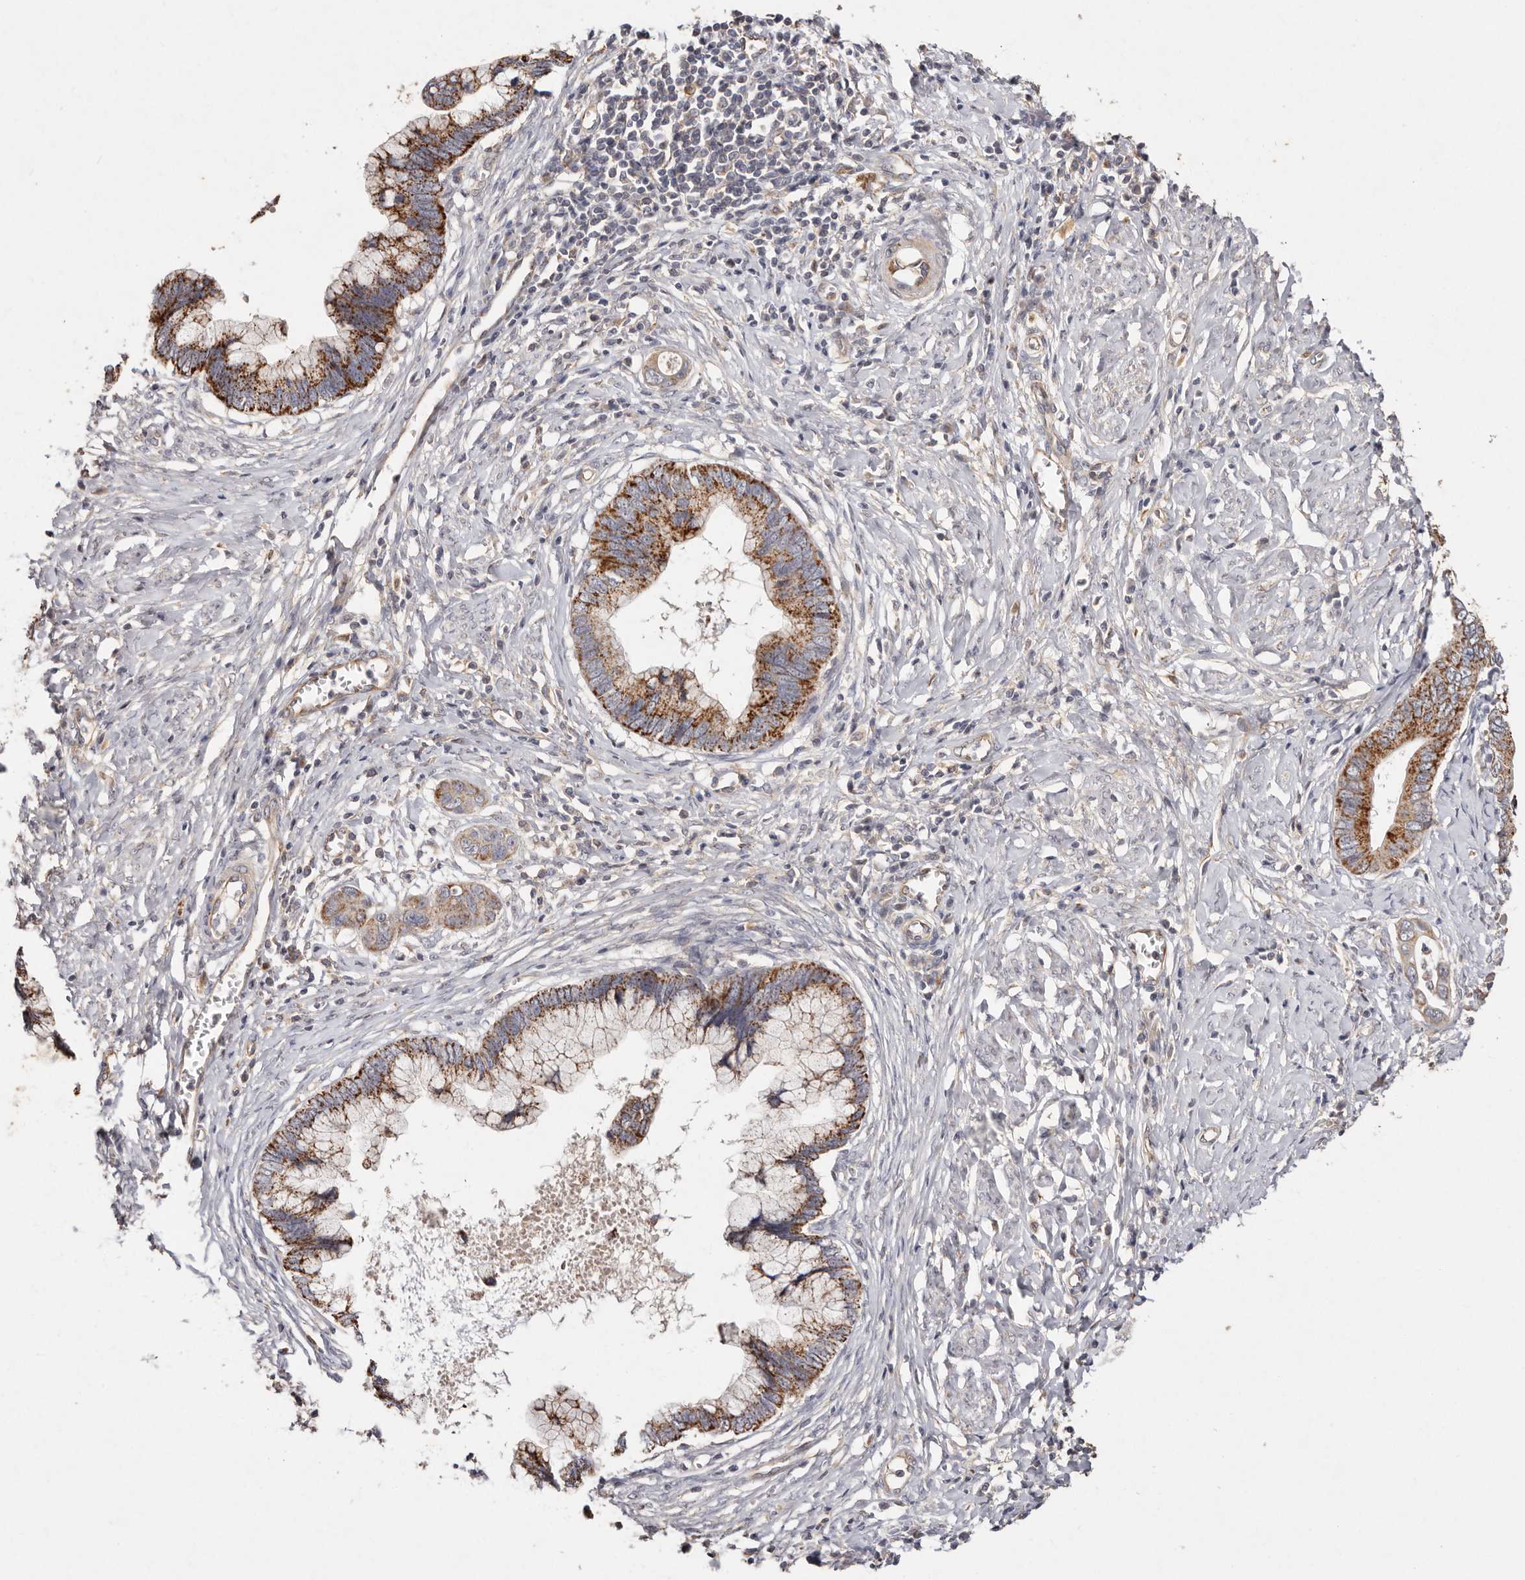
{"staining": {"intensity": "strong", "quantity": ">75%", "location": "cytoplasmic/membranous"}, "tissue": "cervical cancer", "cell_type": "Tumor cells", "image_type": "cancer", "snomed": [{"axis": "morphology", "description": "Adenocarcinoma, NOS"}, {"axis": "topography", "description": "Cervix"}], "caption": "Immunohistochemistry (IHC) of human cervical cancer reveals high levels of strong cytoplasmic/membranous staining in approximately >75% of tumor cells. Using DAB (3,3'-diaminobenzidine) (brown) and hematoxylin (blue) stains, captured at high magnification using brightfield microscopy.", "gene": "THBS3", "patient": {"sex": "female", "age": 44}}